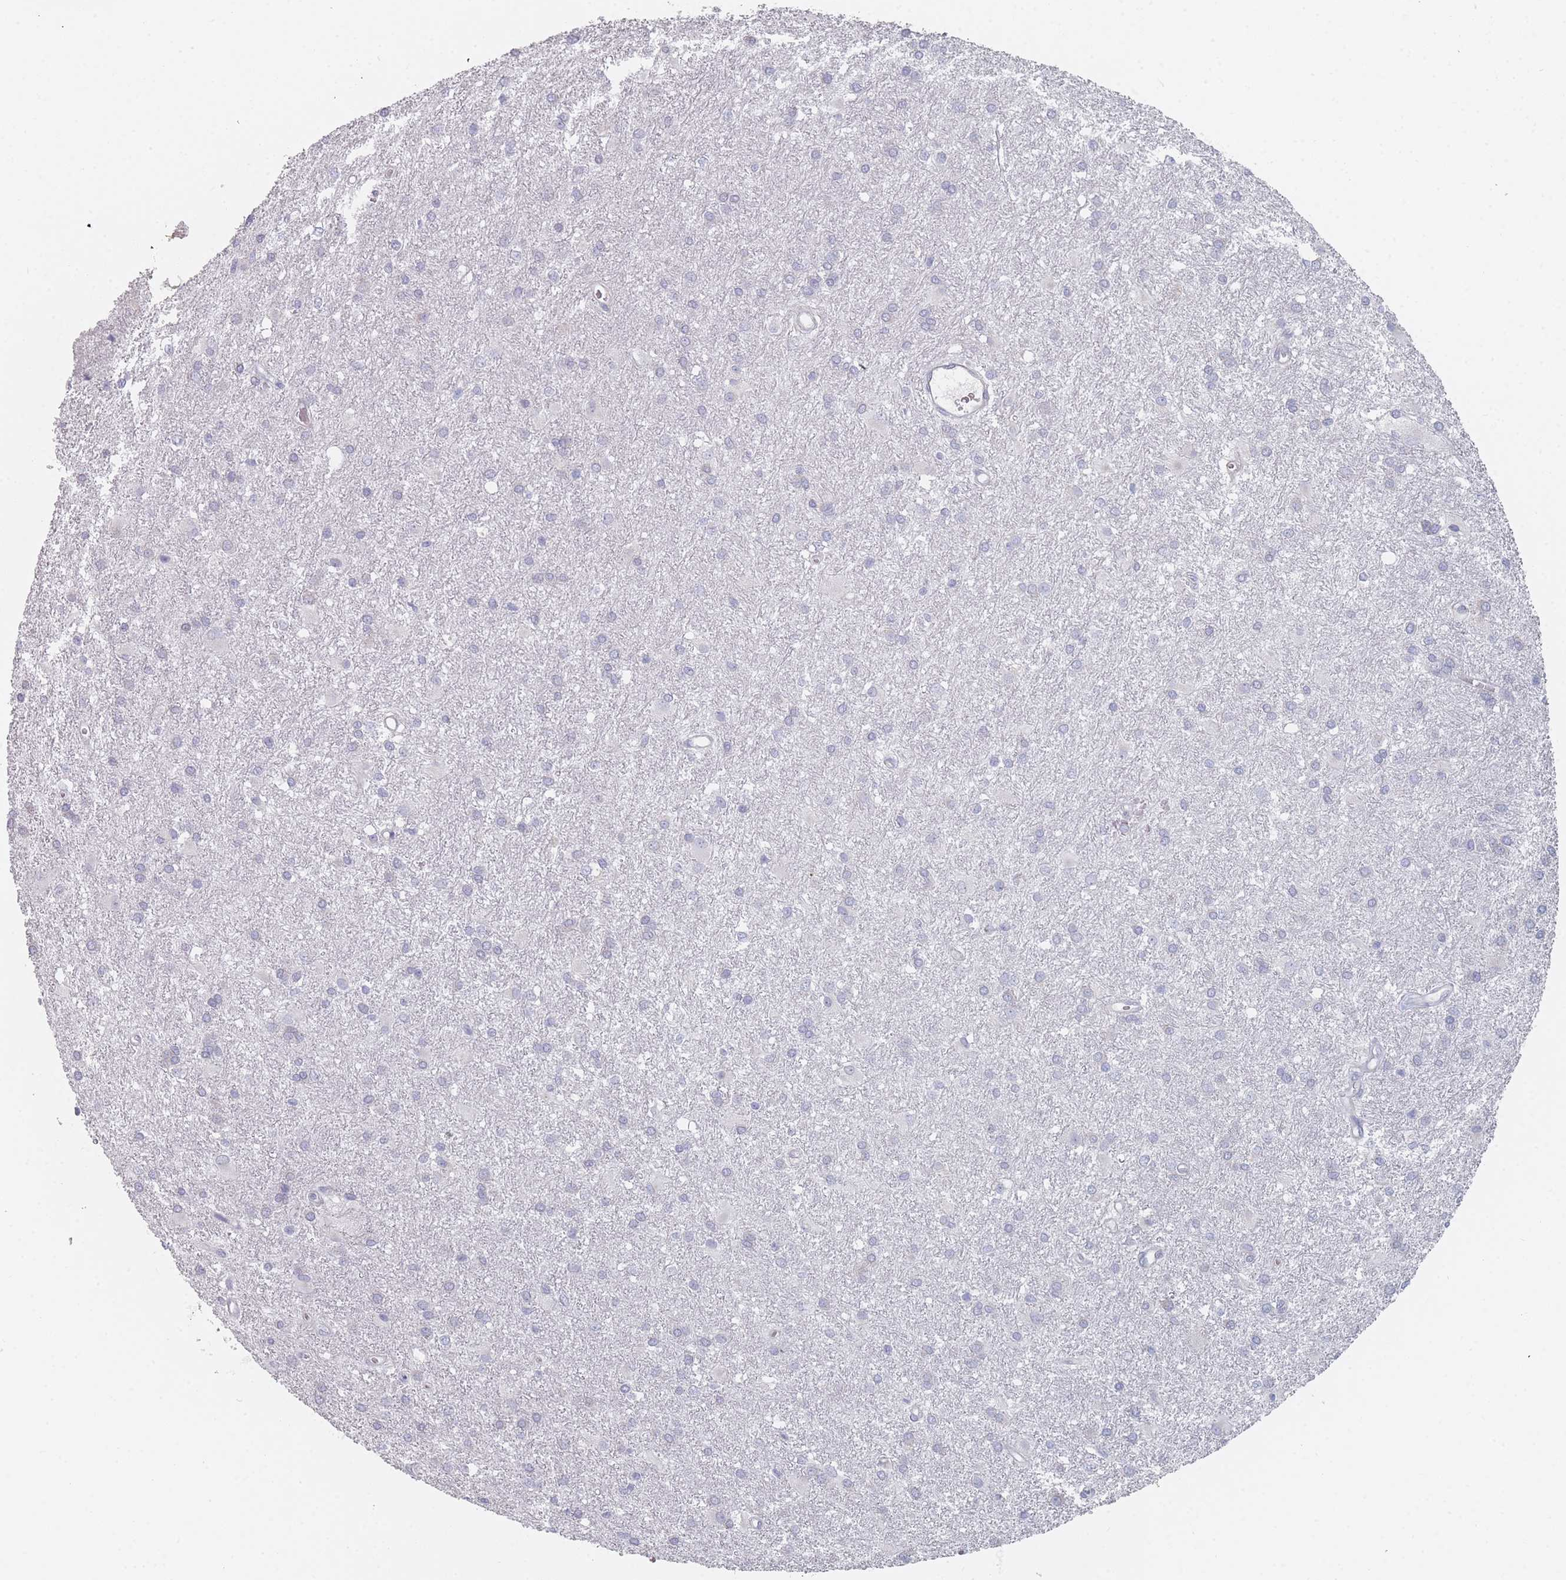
{"staining": {"intensity": "negative", "quantity": "none", "location": "none"}, "tissue": "glioma", "cell_type": "Tumor cells", "image_type": "cancer", "snomed": [{"axis": "morphology", "description": "Glioma, malignant, High grade"}, {"axis": "topography", "description": "Brain"}], "caption": "IHC photomicrograph of neoplastic tissue: human malignant glioma (high-grade) stained with DAB (3,3'-diaminobenzidine) shows no significant protein expression in tumor cells.", "gene": "CACNG5", "patient": {"sex": "female", "age": 50}}